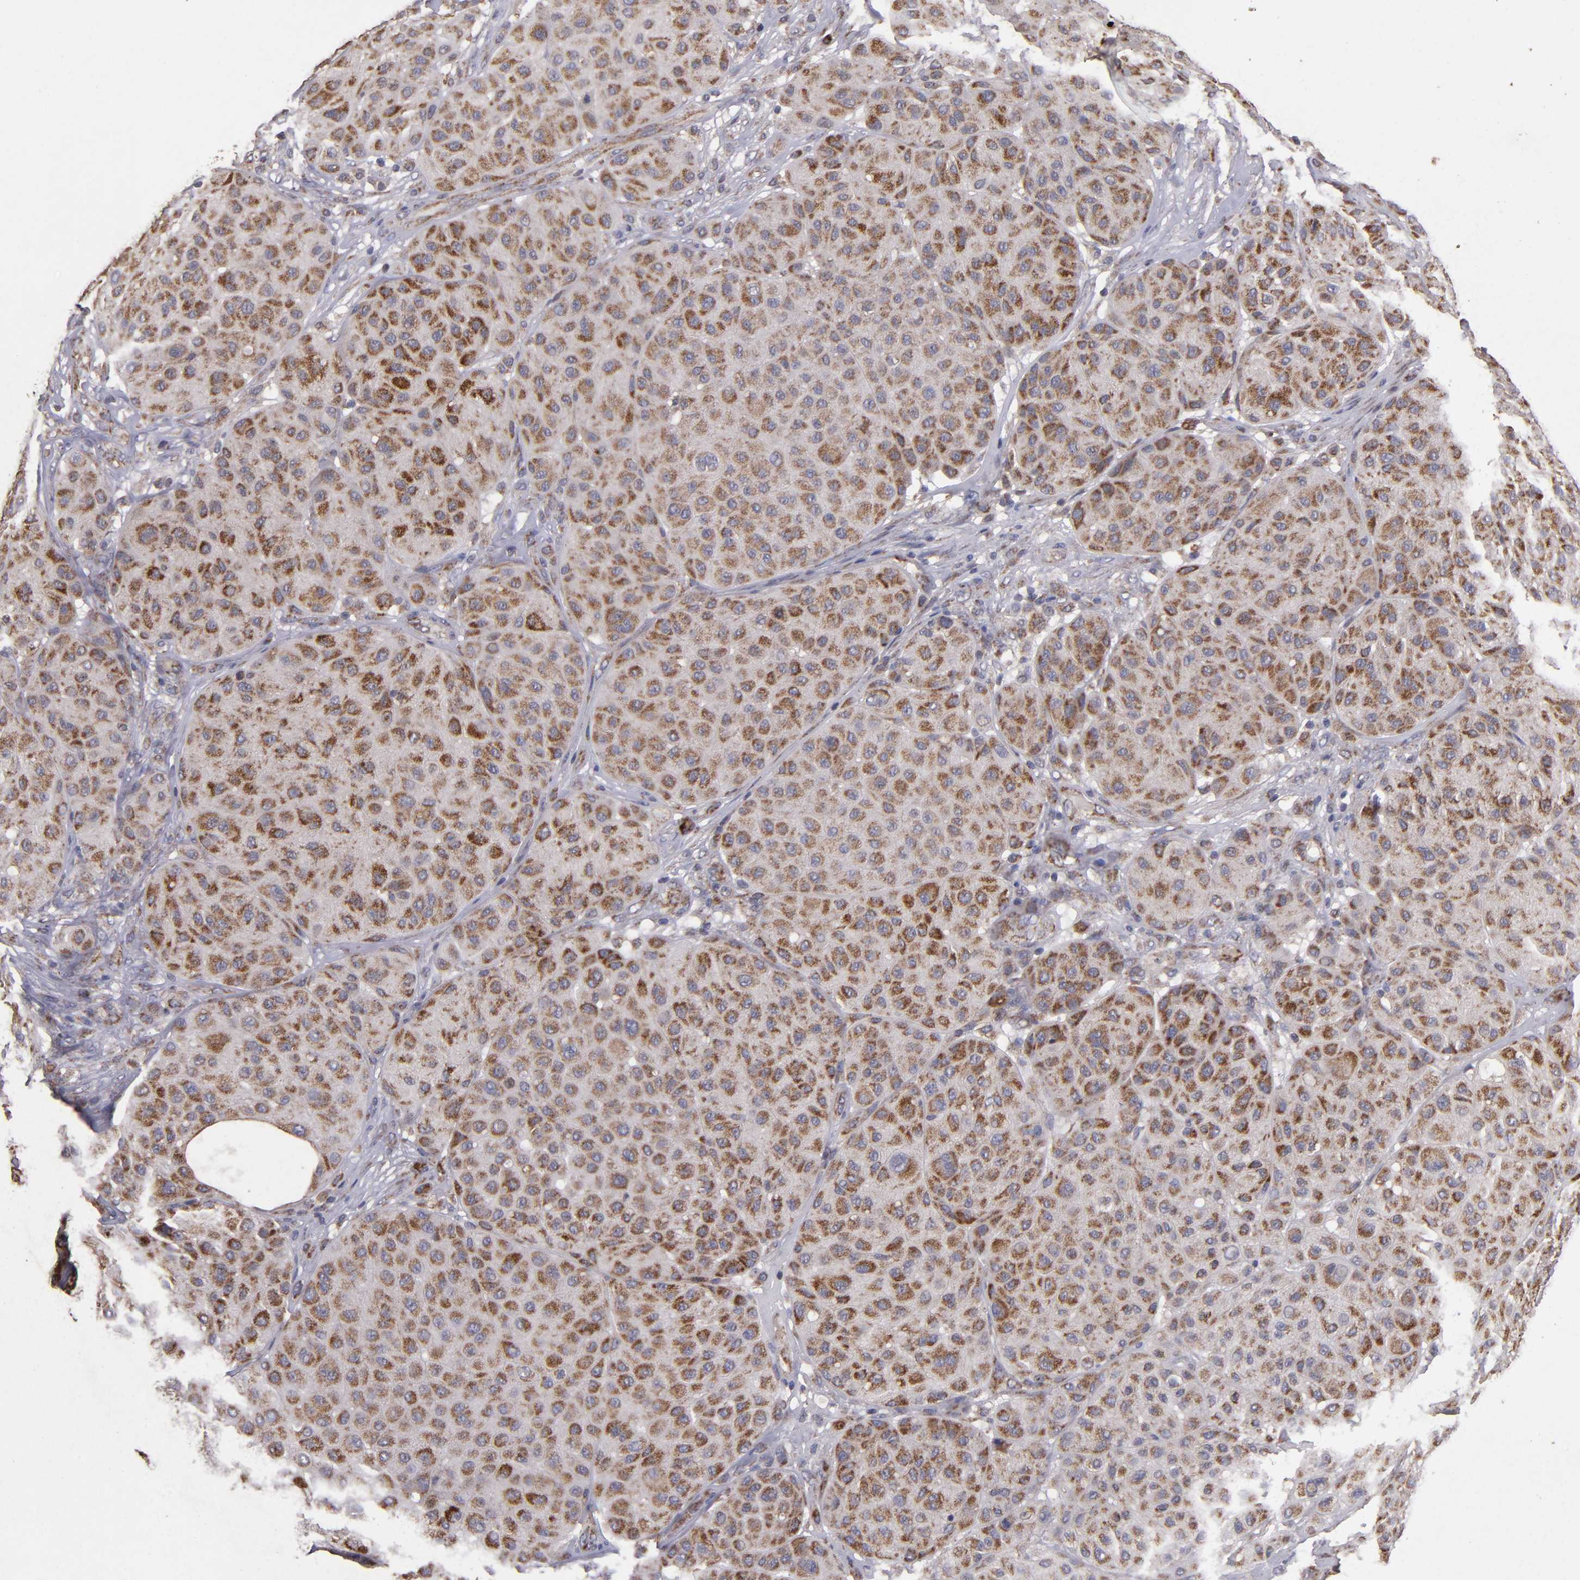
{"staining": {"intensity": "moderate", "quantity": ">75%", "location": "cytoplasmic/membranous"}, "tissue": "melanoma", "cell_type": "Tumor cells", "image_type": "cancer", "snomed": [{"axis": "morphology", "description": "Normal tissue, NOS"}, {"axis": "morphology", "description": "Malignant melanoma, Metastatic site"}, {"axis": "topography", "description": "Skin"}], "caption": "Immunohistochemistry (IHC) image of neoplastic tissue: melanoma stained using IHC displays medium levels of moderate protein expression localized specifically in the cytoplasmic/membranous of tumor cells, appearing as a cytoplasmic/membranous brown color.", "gene": "TIMM9", "patient": {"sex": "male", "age": 41}}